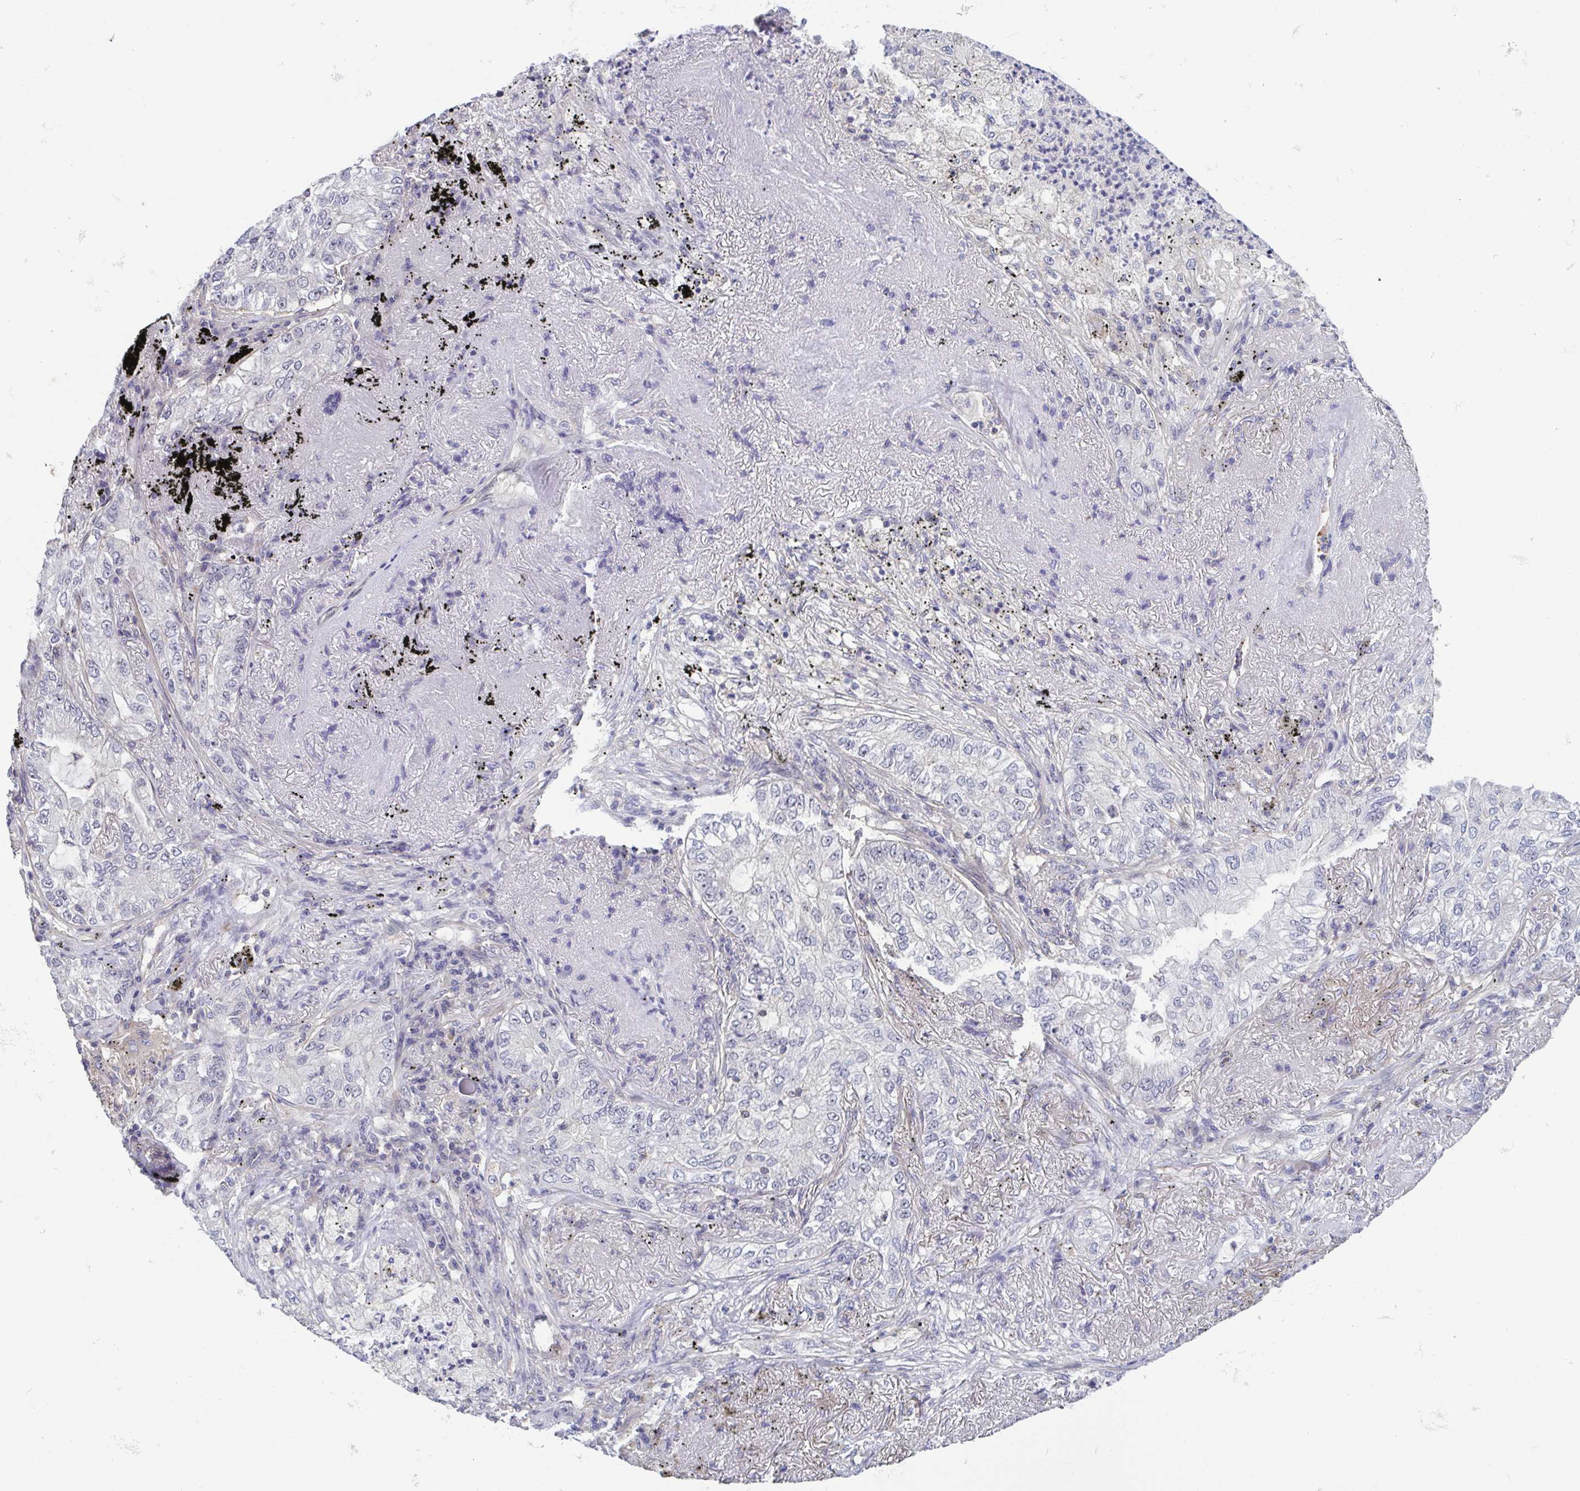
{"staining": {"intensity": "negative", "quantity": "none", "location": "none"}, "tissue": "lung cancer", "cell_type": "Tumor cells", "image_type": "cancer", "snomed": [{"axis": "morphology", "description": "Adenocarcinoma, NOS"}, {"axis": "topography", "description": "Lung"}], "caption": "A micrograph of human lung cancer (adenocarcinoma) is negative for staining in tumor cells.", "gene": "LRRC38", "patient": {"sex": "female", "age": 73}}